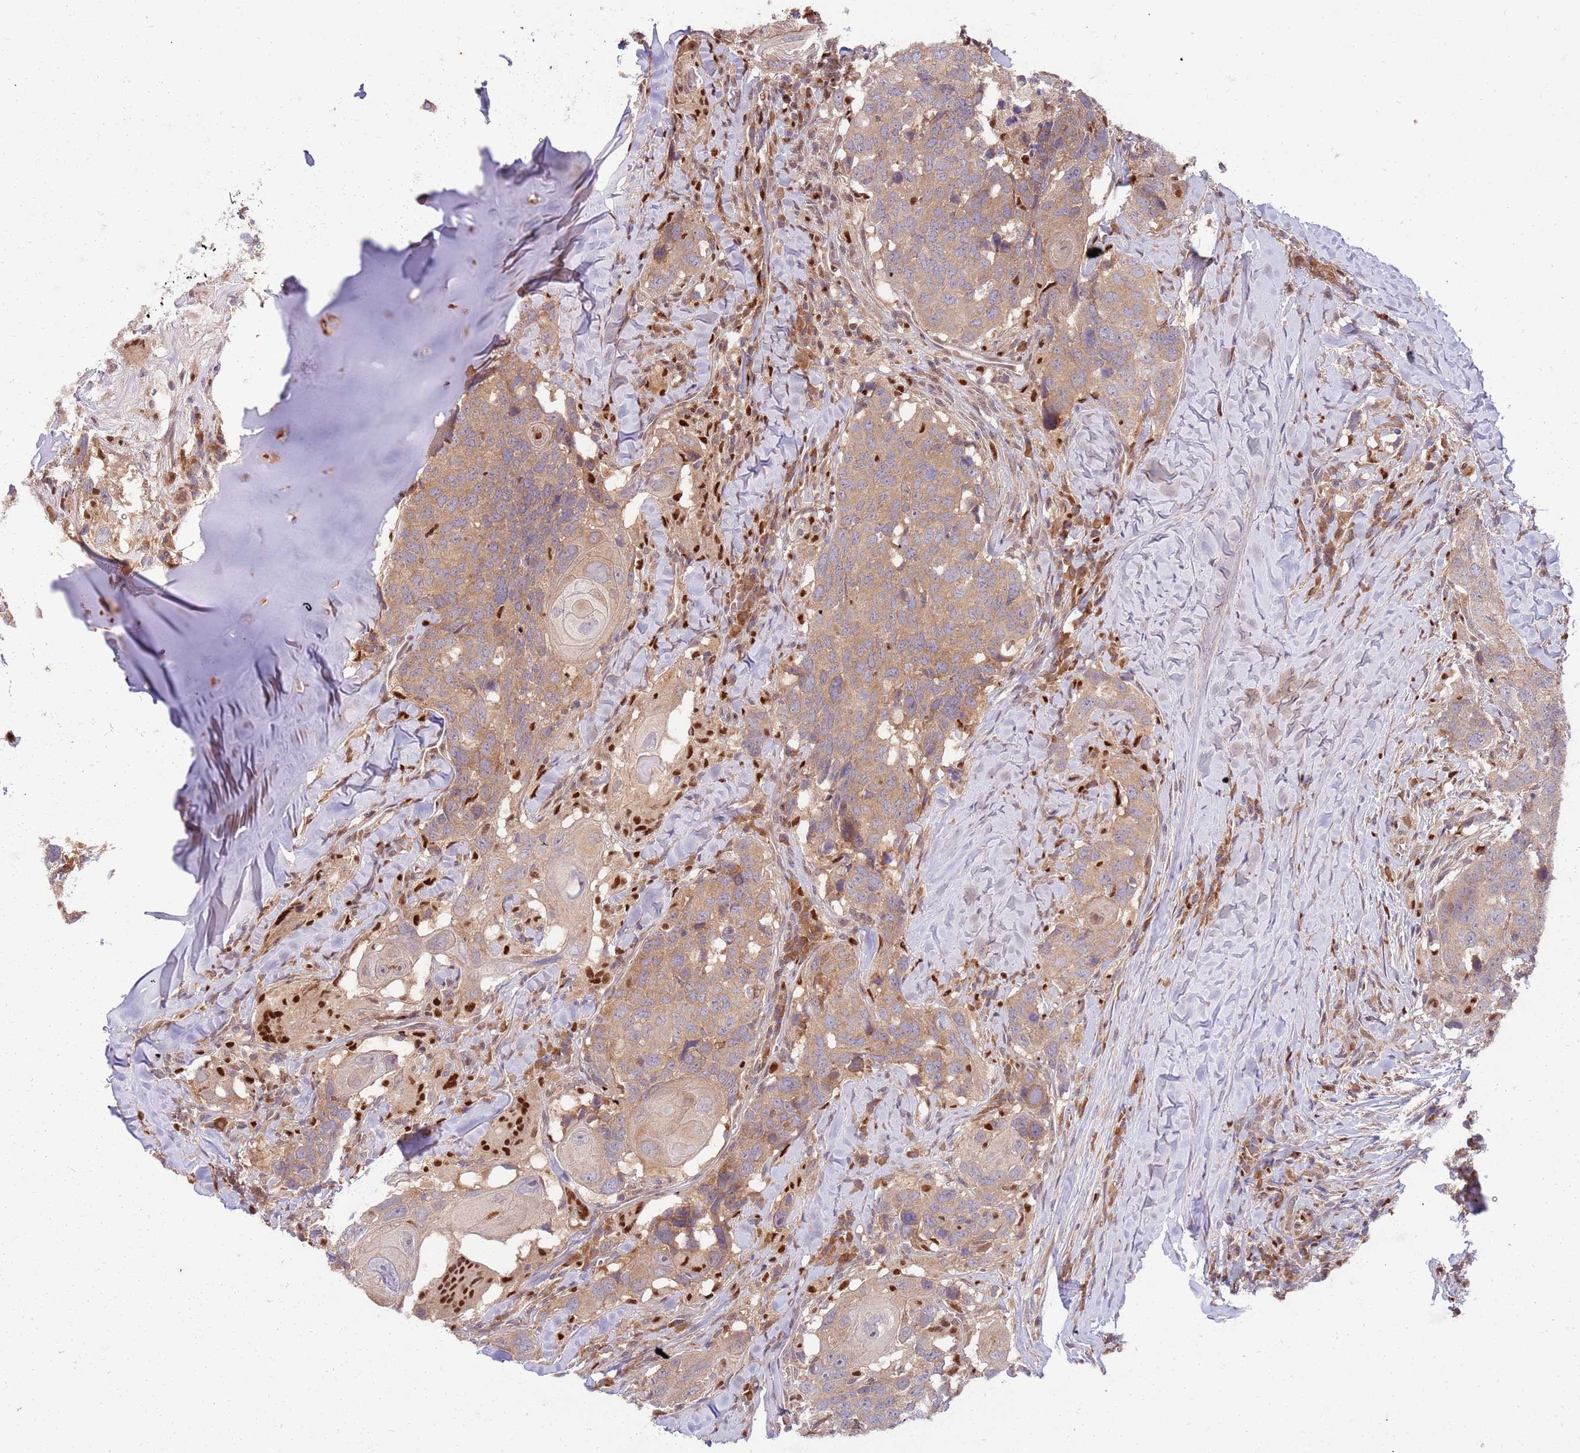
{"staining": {"intensity": "weak", "quantity": ">75%", "location": "cytoplasmic/membranous"}, "tissue": "head and neck cancer", "cell_type": "Tumor cells", "image_type": "cancer", "snomed": [{"axis": "morphology", "description": "Normal tissue, NOS"}, {"axis": "morphology", "description": "Squamous cell carcinoma, NOS"}, {"axis": "topography", "description": "Skeletal muscle"}, {"axis": "topography", "description": "Vascular tissue"}, {"axis": "topography", "description": "Peripheral nerve tissue"}, {"axis": "topography", "description": "Head-Neck"}], "caption": "High-magnification brightfield microscopy of head and neck cancer stained with DAB (brown) and counterstained with hematoxylin (blue). tumor cells exhibit weak cytoplasmic/membranous staining is present in about>75% of cells. Immunohistochemistry (ihc) stains the protein of interest in brown and the nuclei are stained blue.", "gene": "OSBP", "patient": {"sex": "male", "age": 66}}